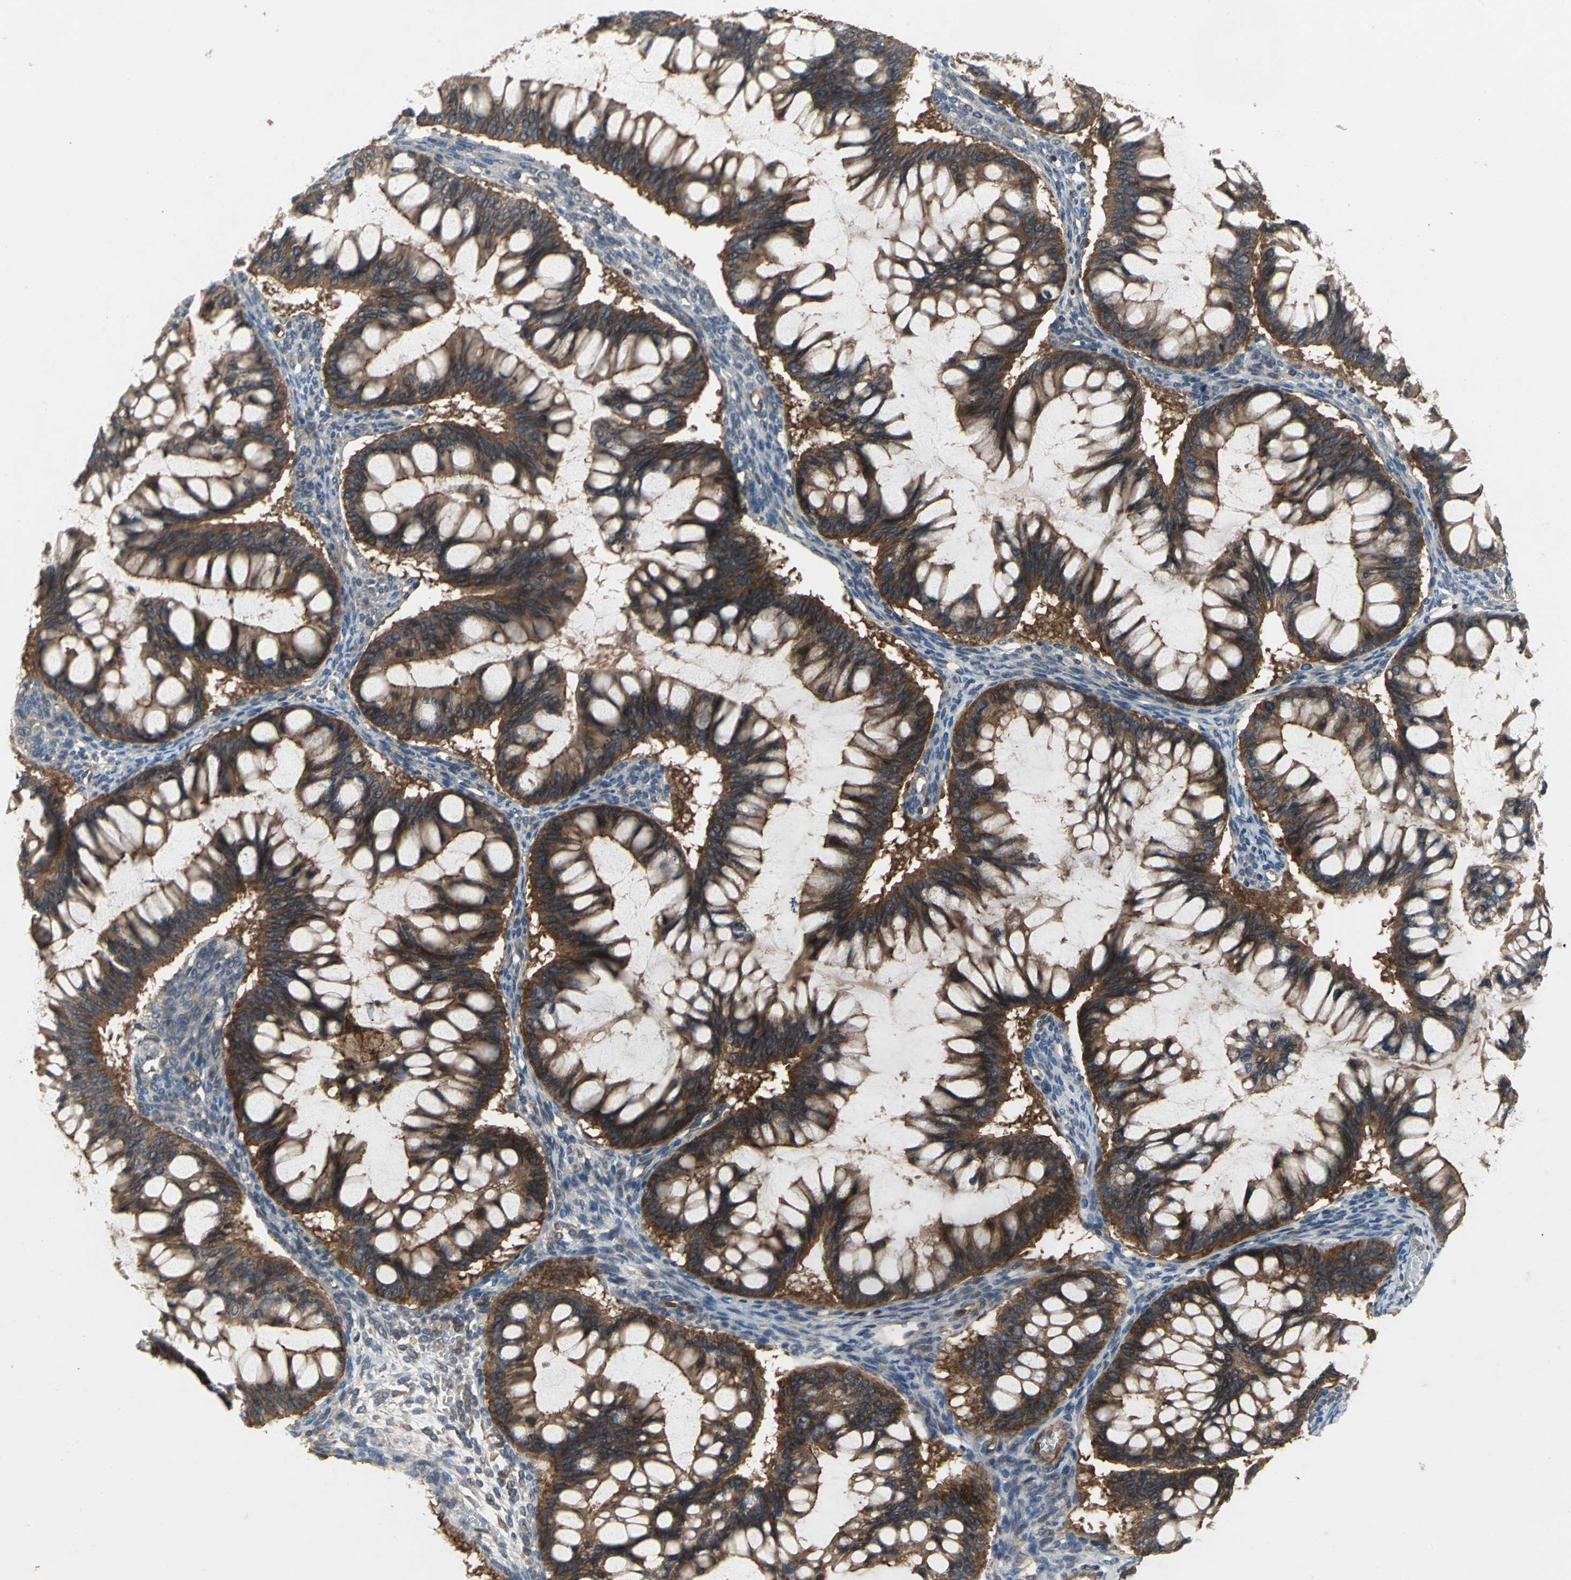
{"staining": {"intensity": "strong", "quantity": ">75%", "location": "cytoplasmic/membranous"}, "tissue": "ovarian cancer", "cell_type": "Tumor cells", "image_type": "cancer", "snomed": [{"axis": "morphology", "description": "Cystadenocarcinoma, mucinous, NOS"}, {"axis": "topography", "description": "Ovary"}], "caption": "High-magnification brightfield microscopy of ovarian cancer (mucinous cystadenocarcinoma) stained with DAB (brown) and counterstained with hematoxylin (blue). tumor cells exhibit strong cytoplasmic/membranous expression is present in approximately>75% of cells.", "gene": "MET", "patient": {"sex": "female", "age": 73}}